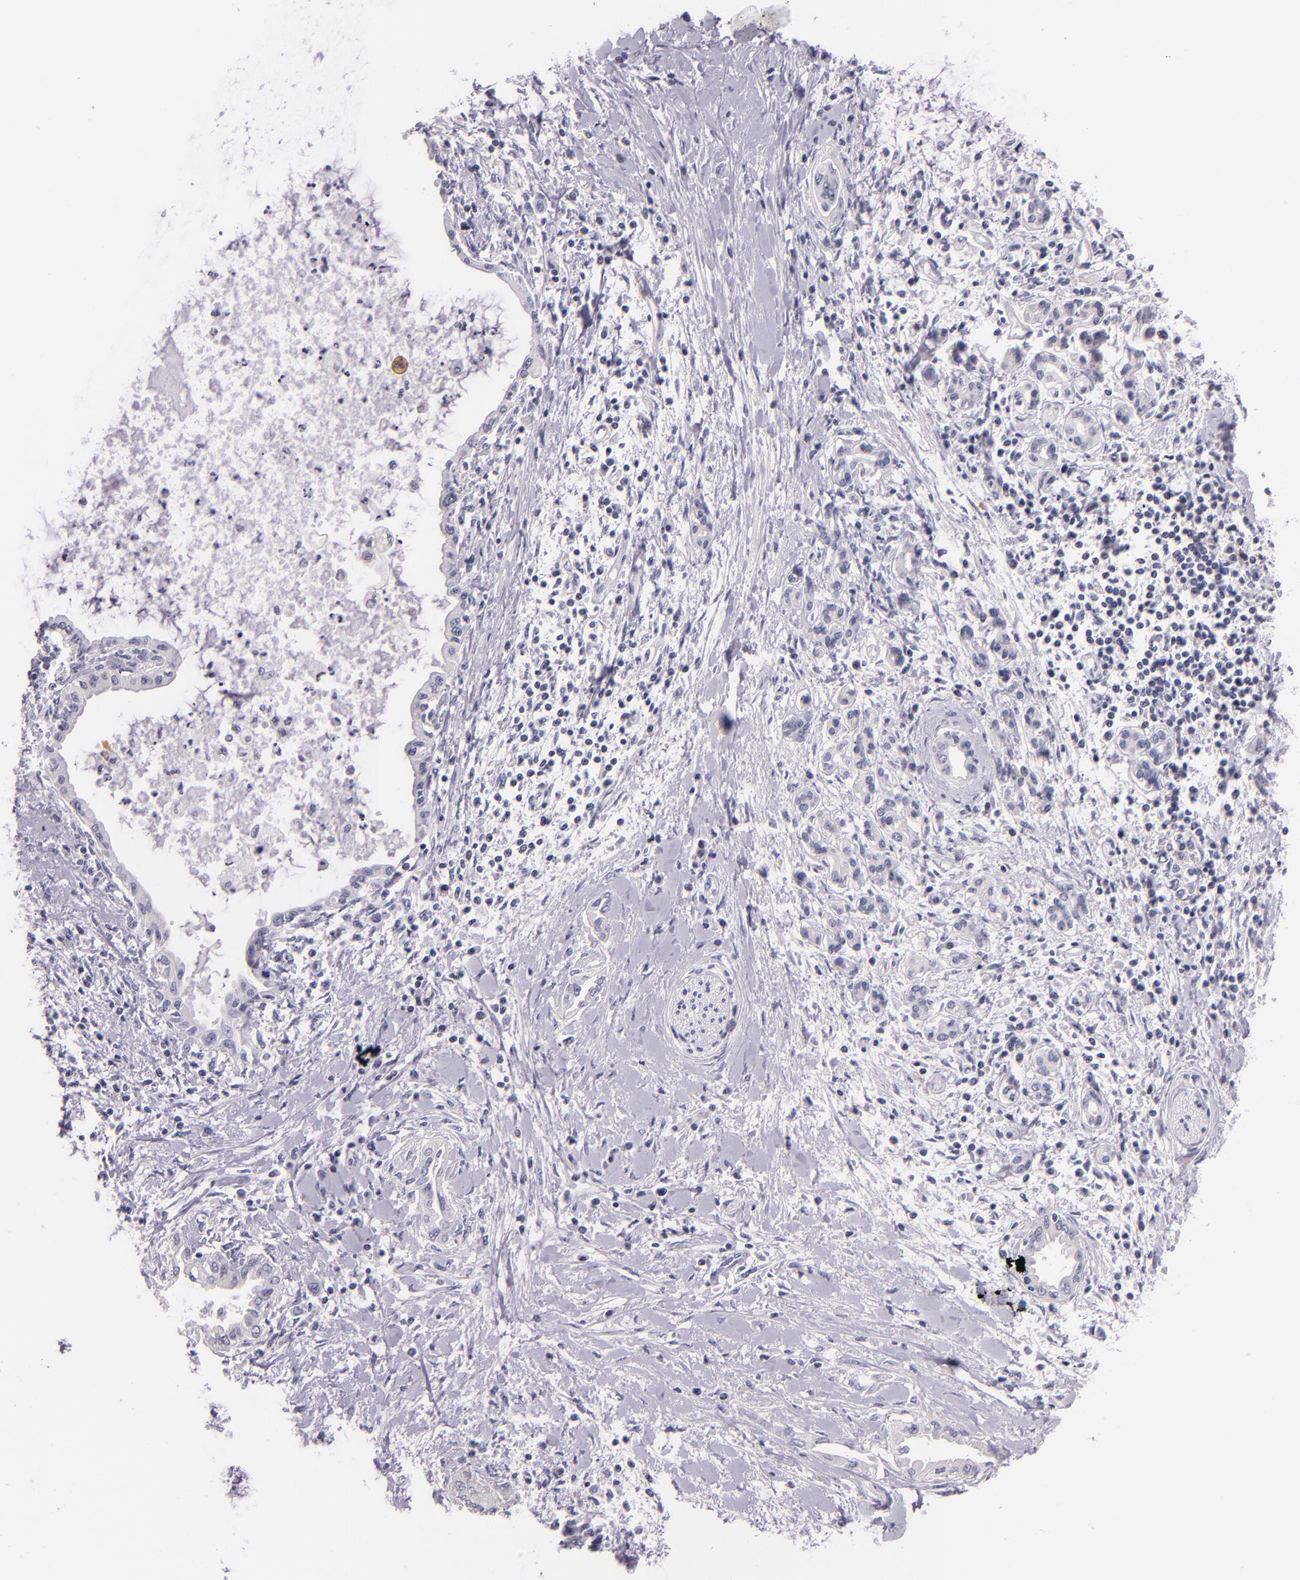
{"staining": {"intensity": "negative", "quantity": "none", "location": "none"}, "tissue": "pancreatic cancer", "cell_type": "Tumor cells", "image_type": "cancer", "snomed": [{"axis": "morphology", "description": "Adenocarcinoma, NOS"}, {"axis": "topography", "description": "Pancreas"}], "caption": "Photomicrograph shows no significant protein expression in tumor cells of adenocarcinoma (pancreatic).", "gene": "HSP90AA1", "patient": {"sex": "female", "age": 64}}